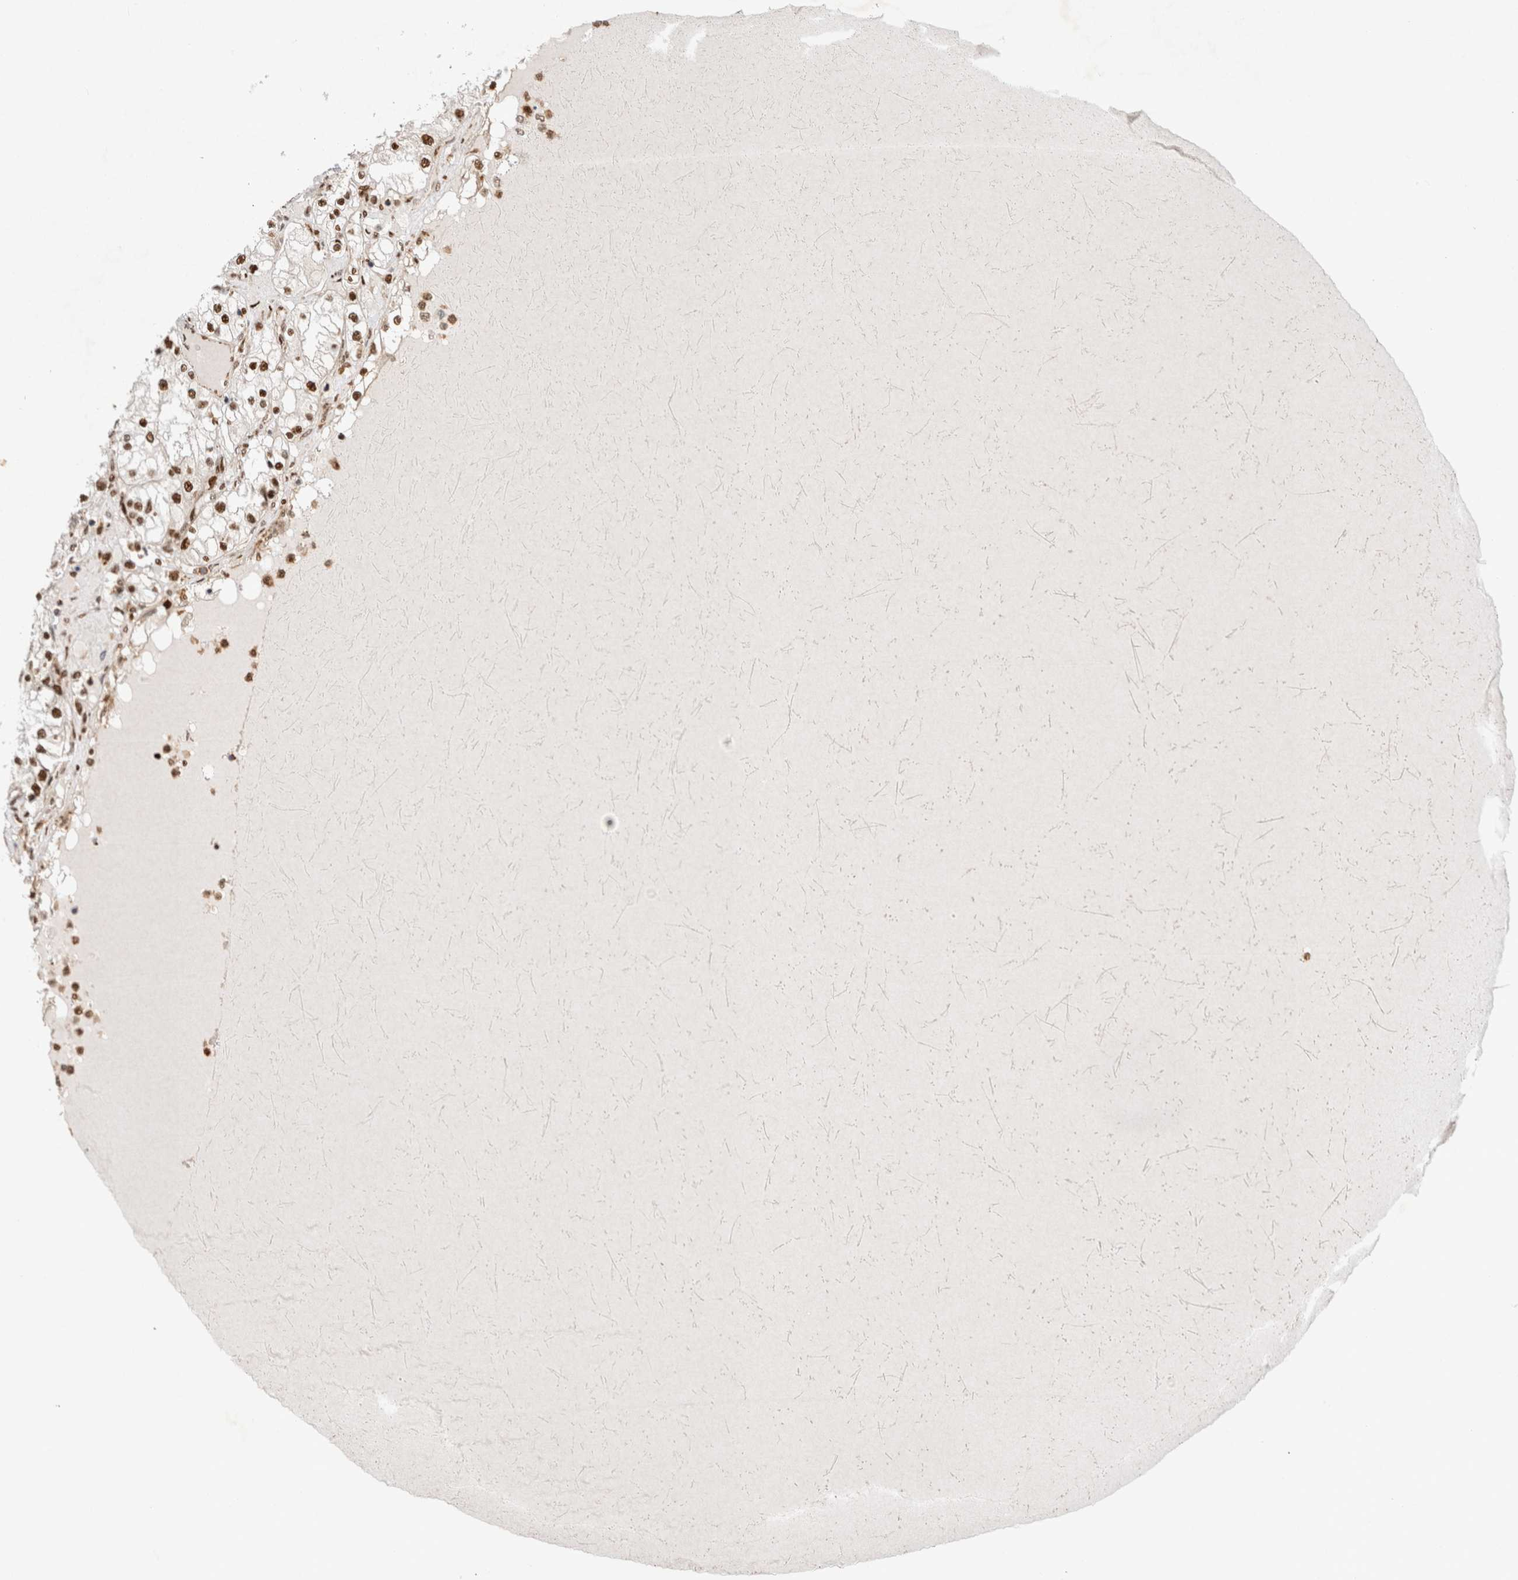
{"staining": {"intensity": "strong", "quantity": ">75%", "location": "nuclear"}, "tissue": "renal cancer", "cell_type": "Tumor cells", "image_type": "cancer", "snomed": [{"axis": "morphology", "description": "Adenocarcinoma, NOS"}, {"axis": "topography", "description": "Kidney"}], "caption": "This photomicrograph exhibits immunohistochemistry (IHC) staining of renal cancer (adenocarcinoma), with high strong nuclear expression in about >75% of tumor cells.", "gene": "TCF4", "patient": {"sex": "male", "age": 68}}